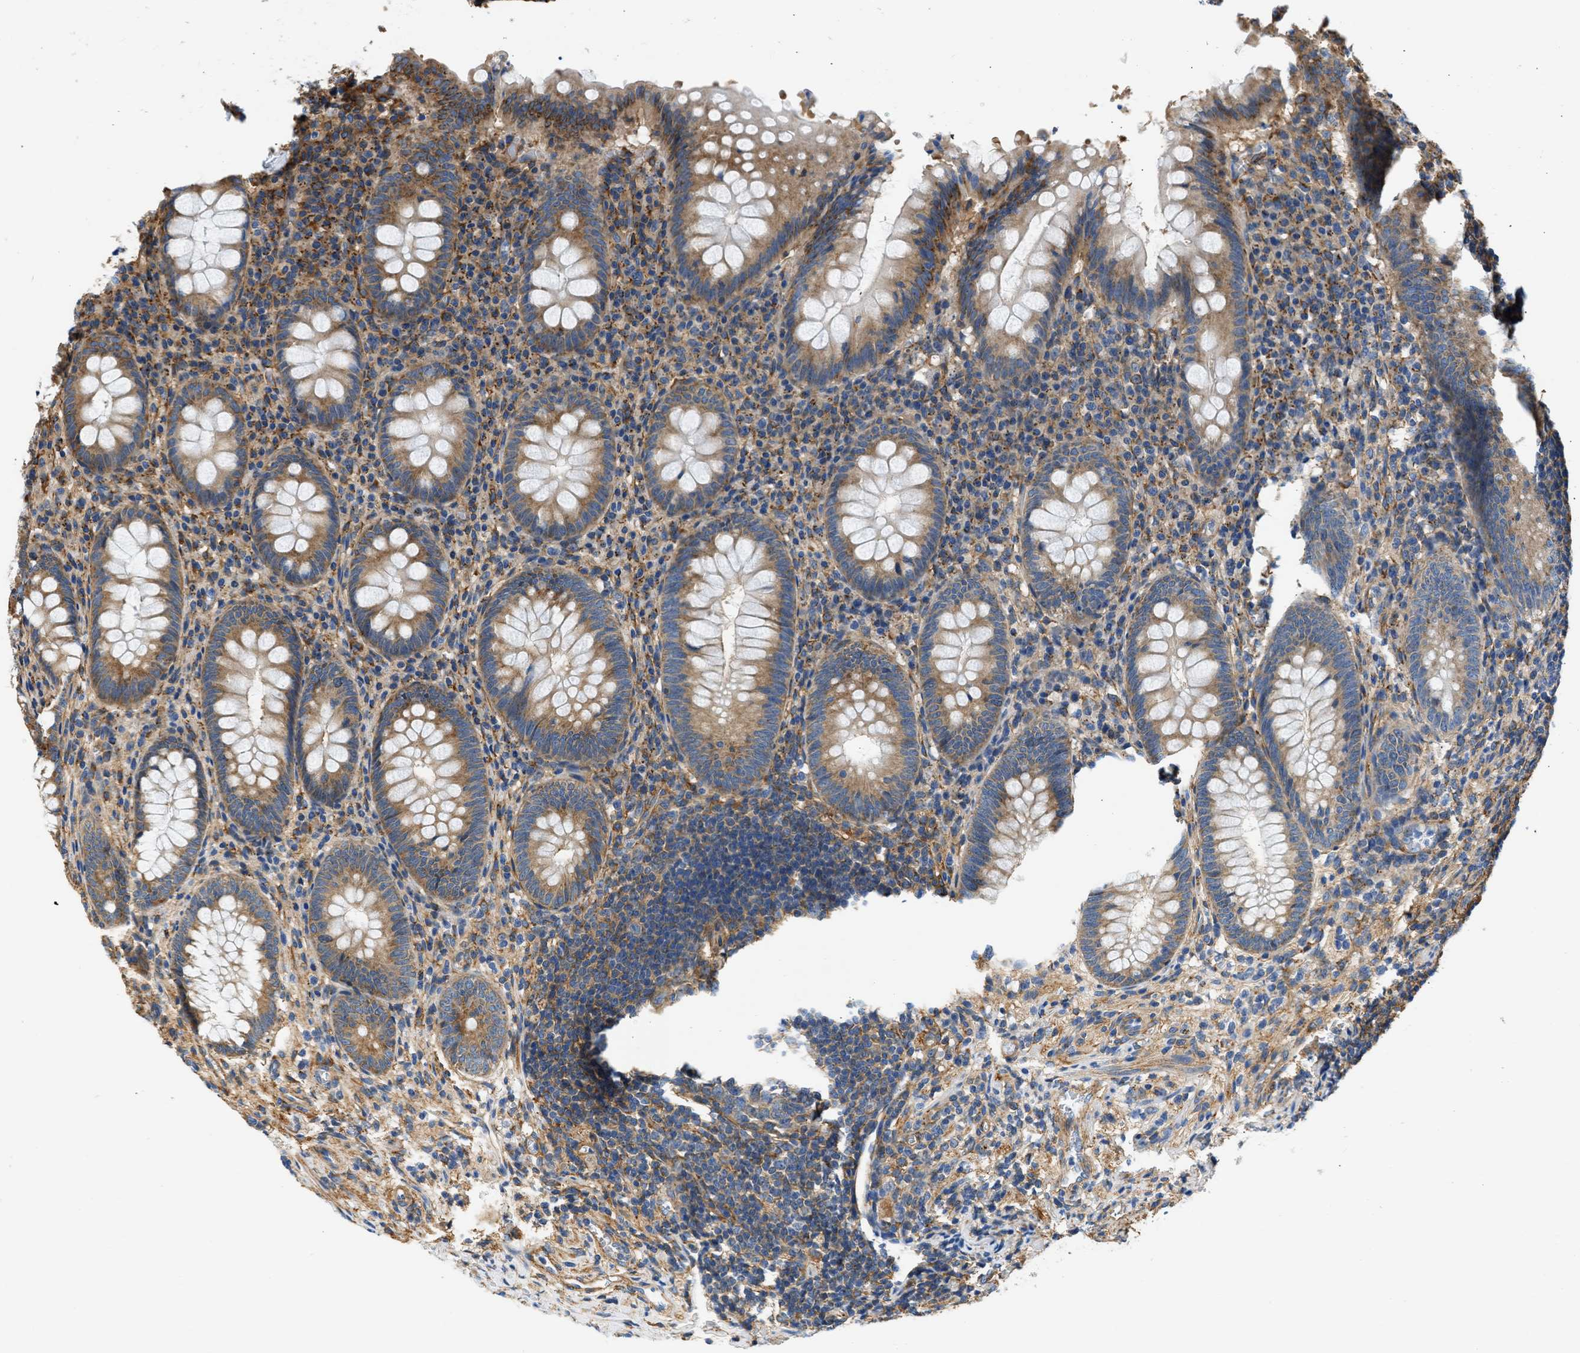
{"staining": {"intensity": "moderate", "quantity": ">75%", "location": "cytoplasmic/membranous"}, "tissue": "appendix", "cell_type": "Glandular cells", "image_type": "normal", "snomed": [{"axis": "morphology", "description": "Normal tissue, NOS"}, {"axis": "topography", "description": "Appendix"}], "caption": "Protein positivity by IHC demonstrates moderate cytoplasmic/membranous staining in about >75% of glandular cells in benign appendix.", "gene": "SEPTIN2", "patient": {"sex": "male", "age": 56}}